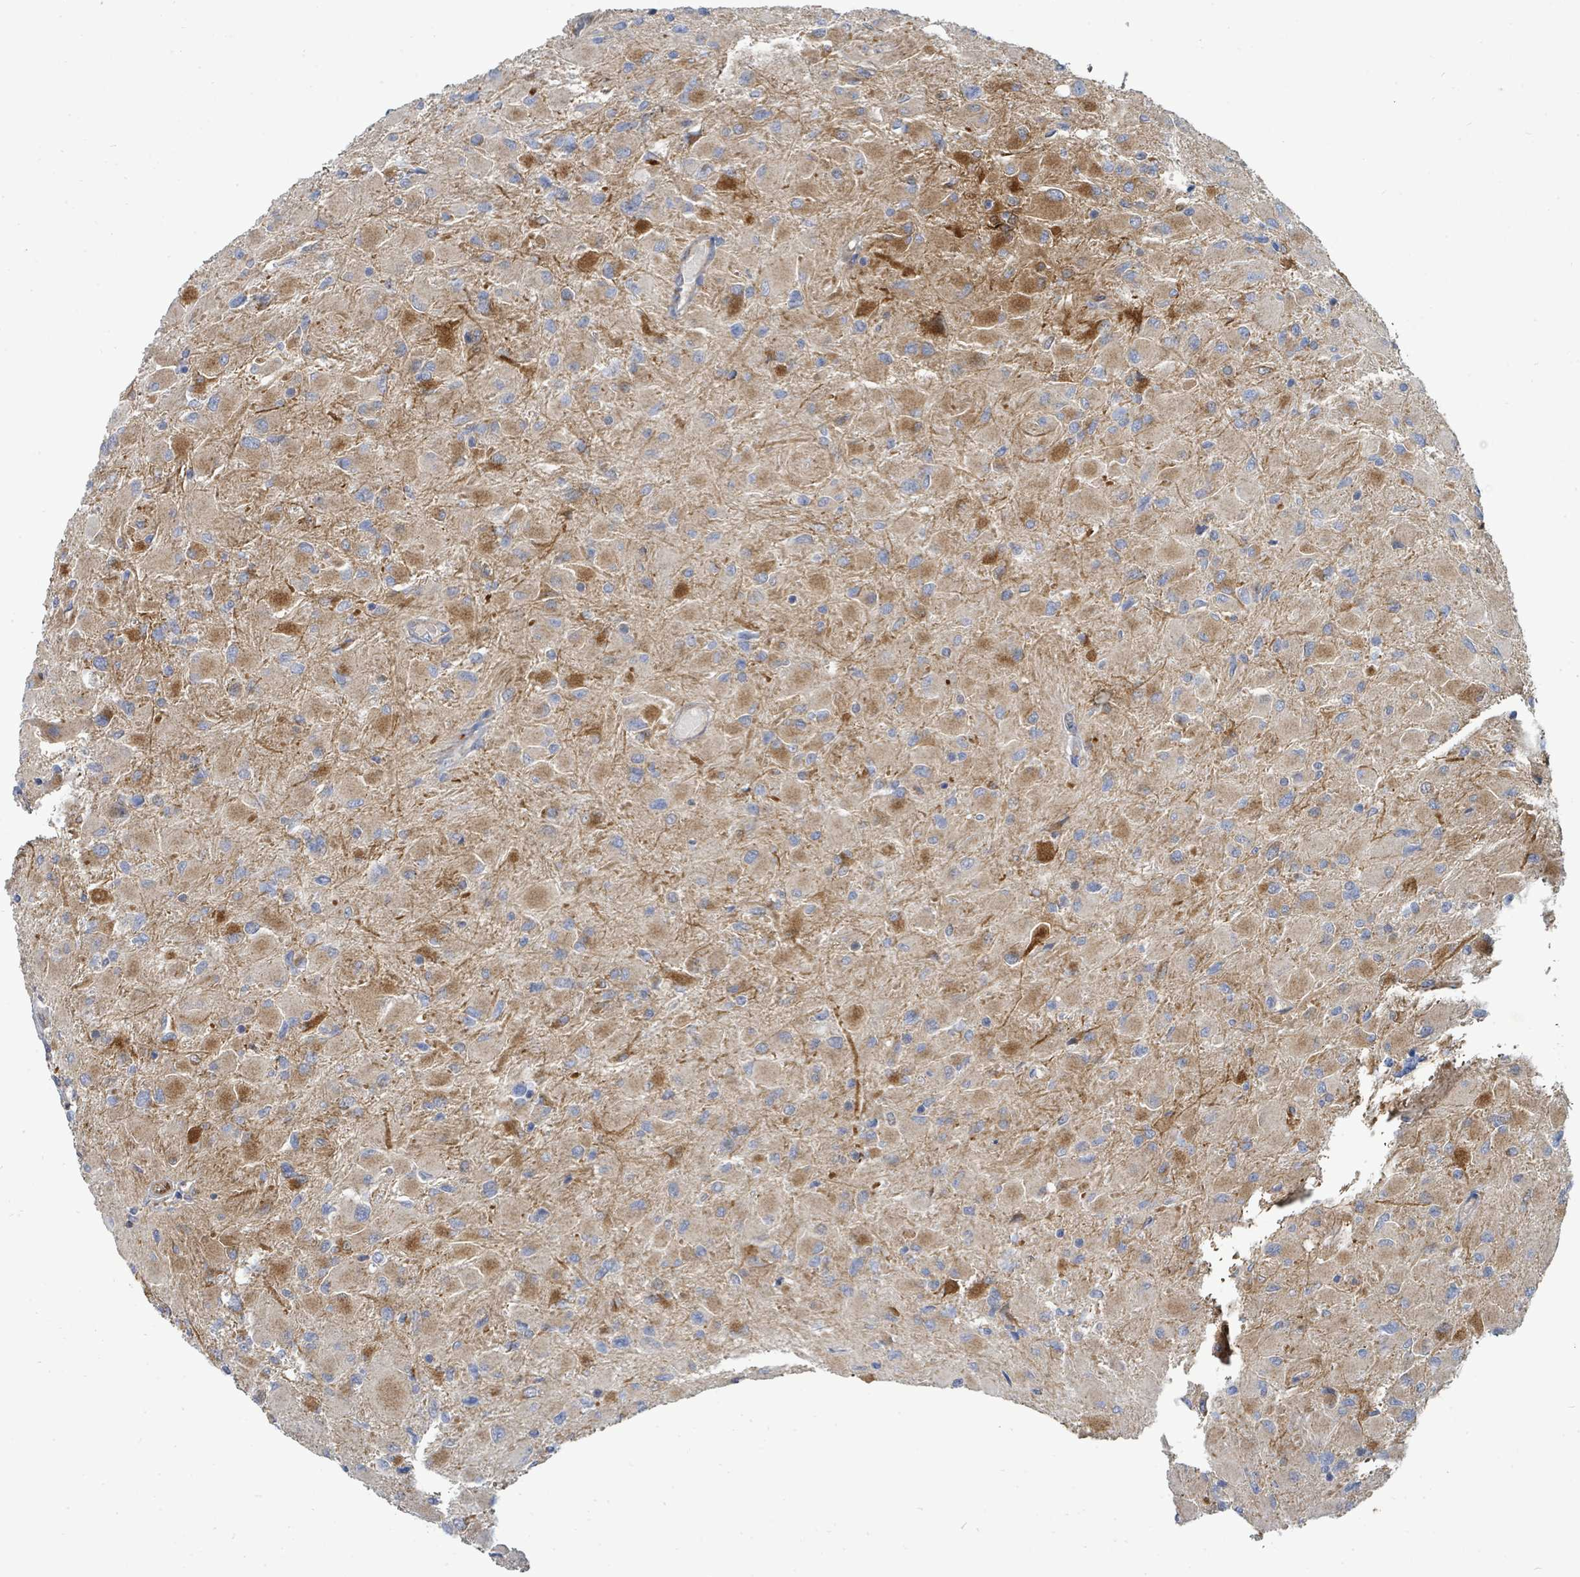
{"staining": {"intensity": "strong", "quantity": "<25%", "location": "cytoplasmic/membranous"}, "tissue": "glioma", "cell_type": "Tumor cells", "image_type": "cancer", "snomed": [{"axis": "morphology", "description": "Glioma, malignant, High grade"}, {"axis": "topography", "description": "Cerebral cortex"}], "caption": "This is an image of immunohistochemistry (IHC) staining of malignant glioma (high-grade), which shows strong staining in the cytoplasmic/membranous of tumor cells.", "gene": "IFIT1", "patient": {"sex": "female", "age": 36}}